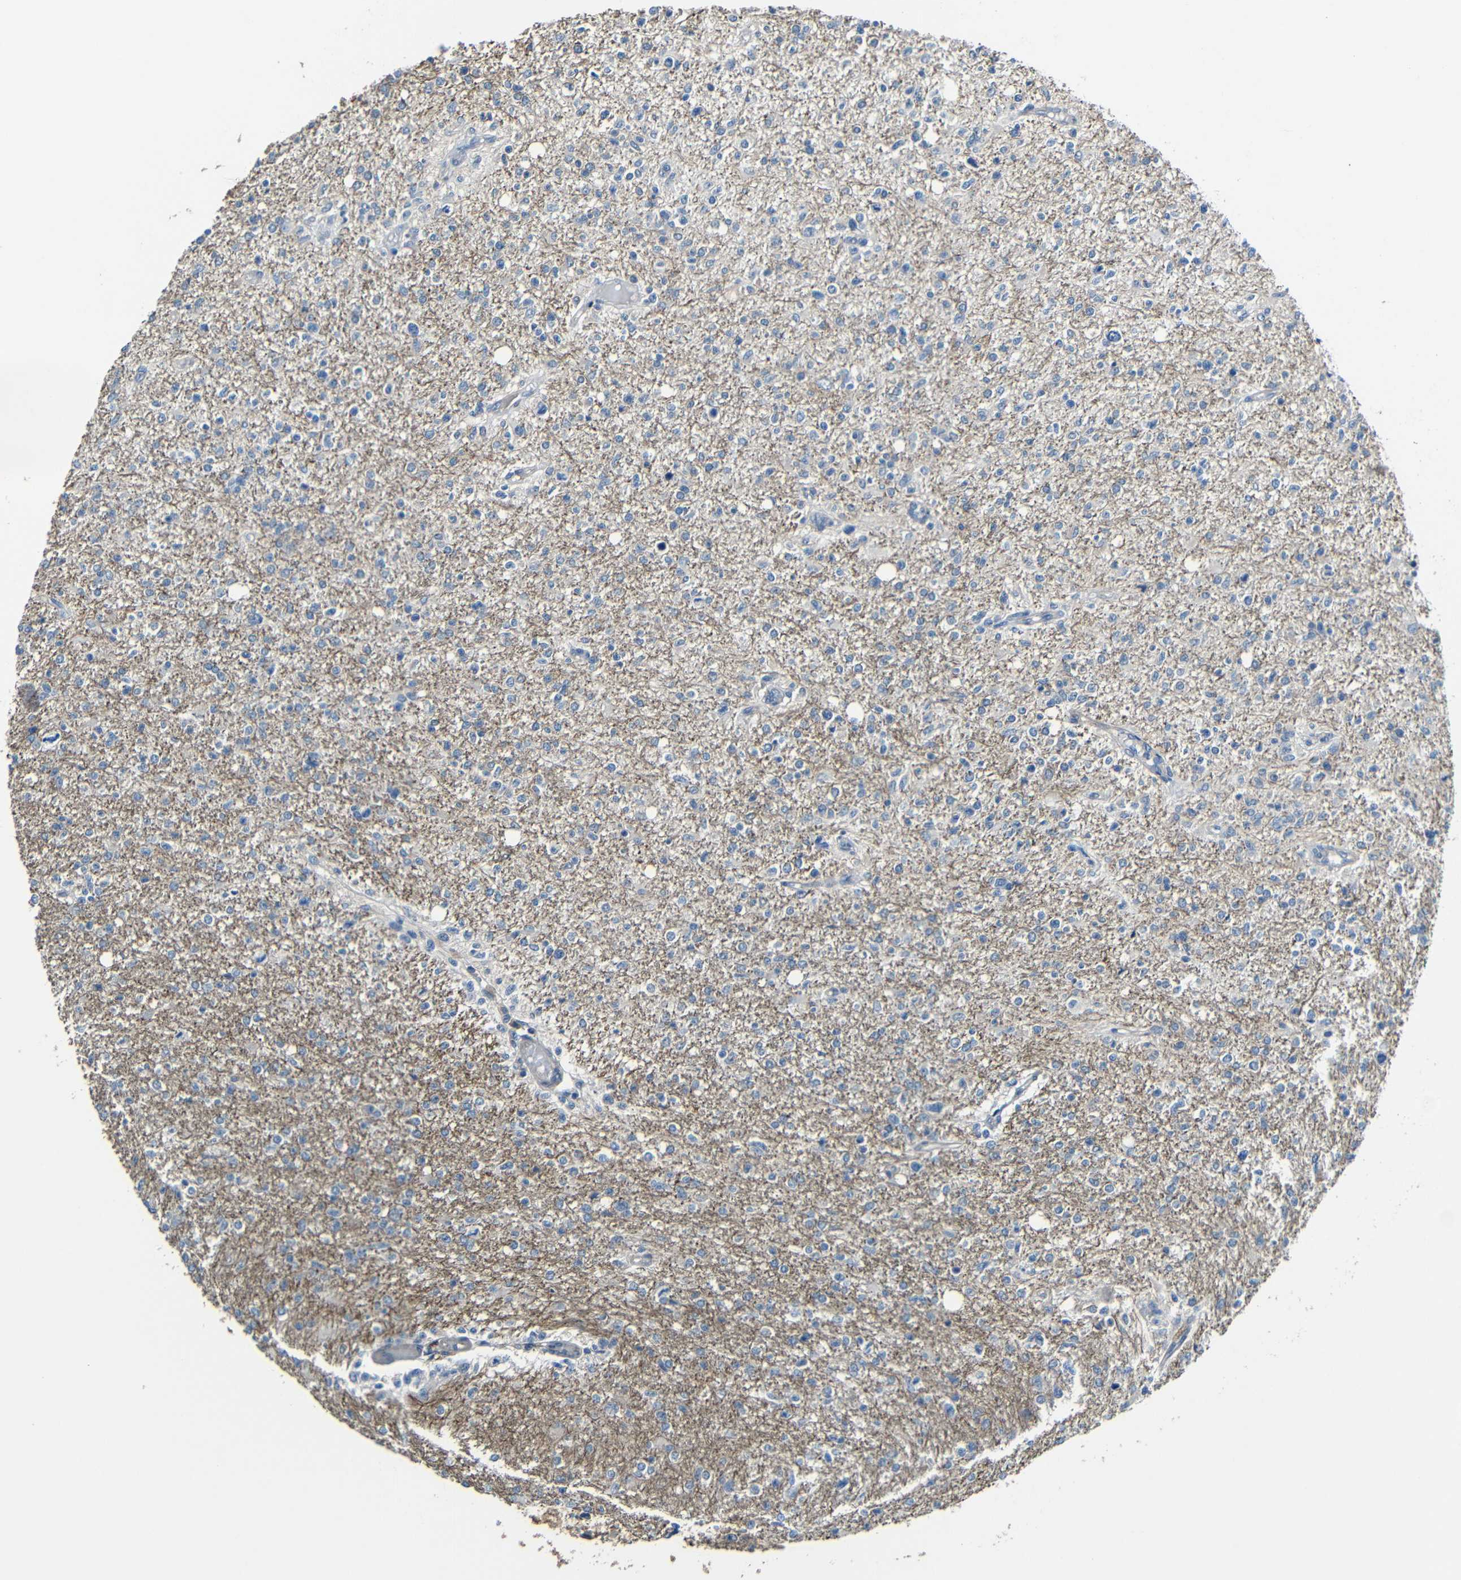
{"staining": {"intensity": "negative", "quantity": "none", "location": "none"}, "tissue": "glioma", "cell_type": "Tumor cells", "image_type": "cancer", "snomed": [{"axis": "morphology", "description": "Glioma, malignant, High grade"}, {"axis": "topography", "description": "Cerebral cortex"}], "caption": "Tumor cells show no significant protein positivity in glioma. Nuclei are stained in blue.", "gene": "ZNF90", "patient": {"sex": "male", "age": 76}}